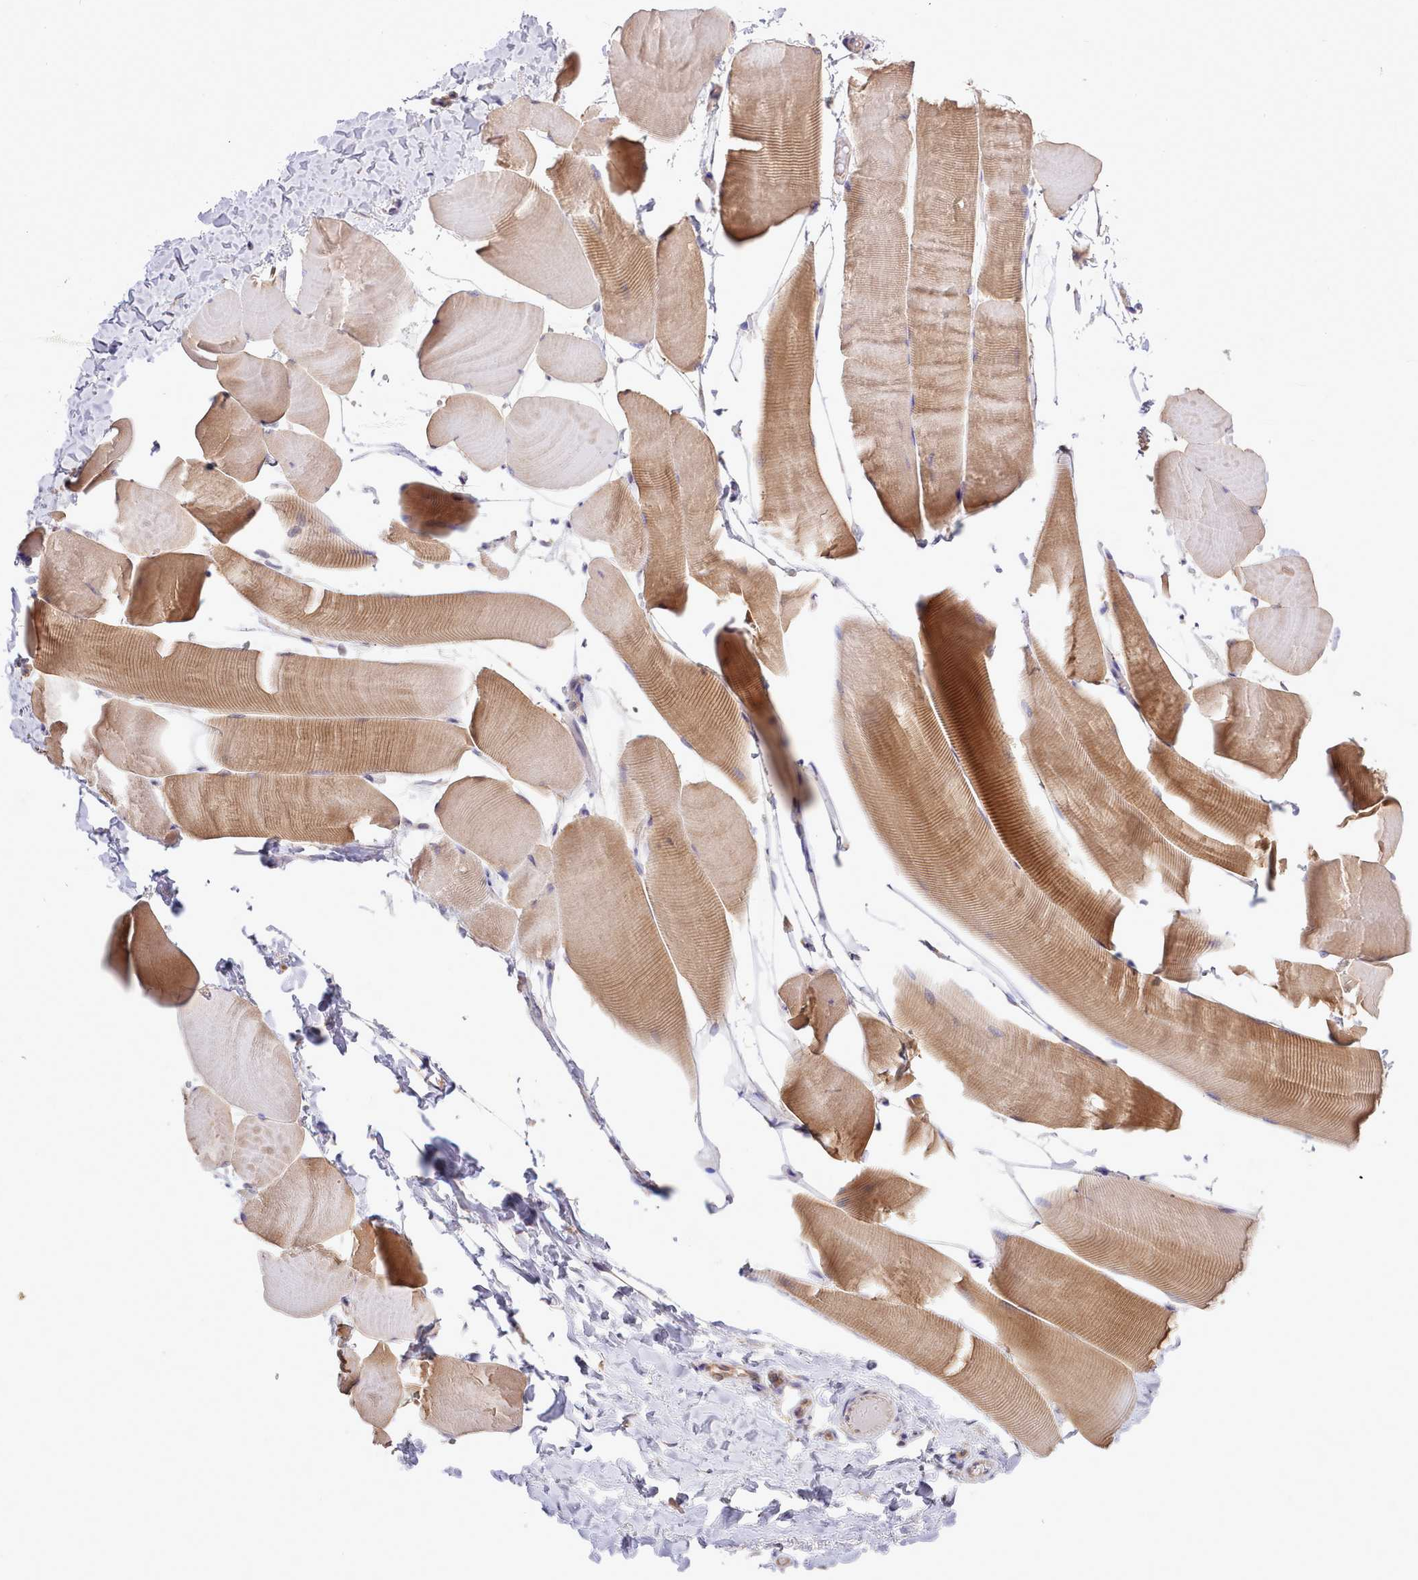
{"staining": {"intensity": "moderate", "quantity": "25%-75%", "location": "cytoplasmic/membranous"}, "tissue": "skeletal muscle", "cell_type": "Myocytes", "image_type": "normal", "snomed": [{"axis": "morphology", "description": "Normal tissue, NOS"}, {"axis": "topography", "description": "Skeletal muscle"}], "caption": "Benign skeletal muscle demonstrates moderate cytoplasmic/membranous staining in approximately 25%-75% of myocytes (IHC, brightfield microscopy, high magnification)..", "gene": "ZC3H13", "patient": {"sex": "male", "age": 25}}